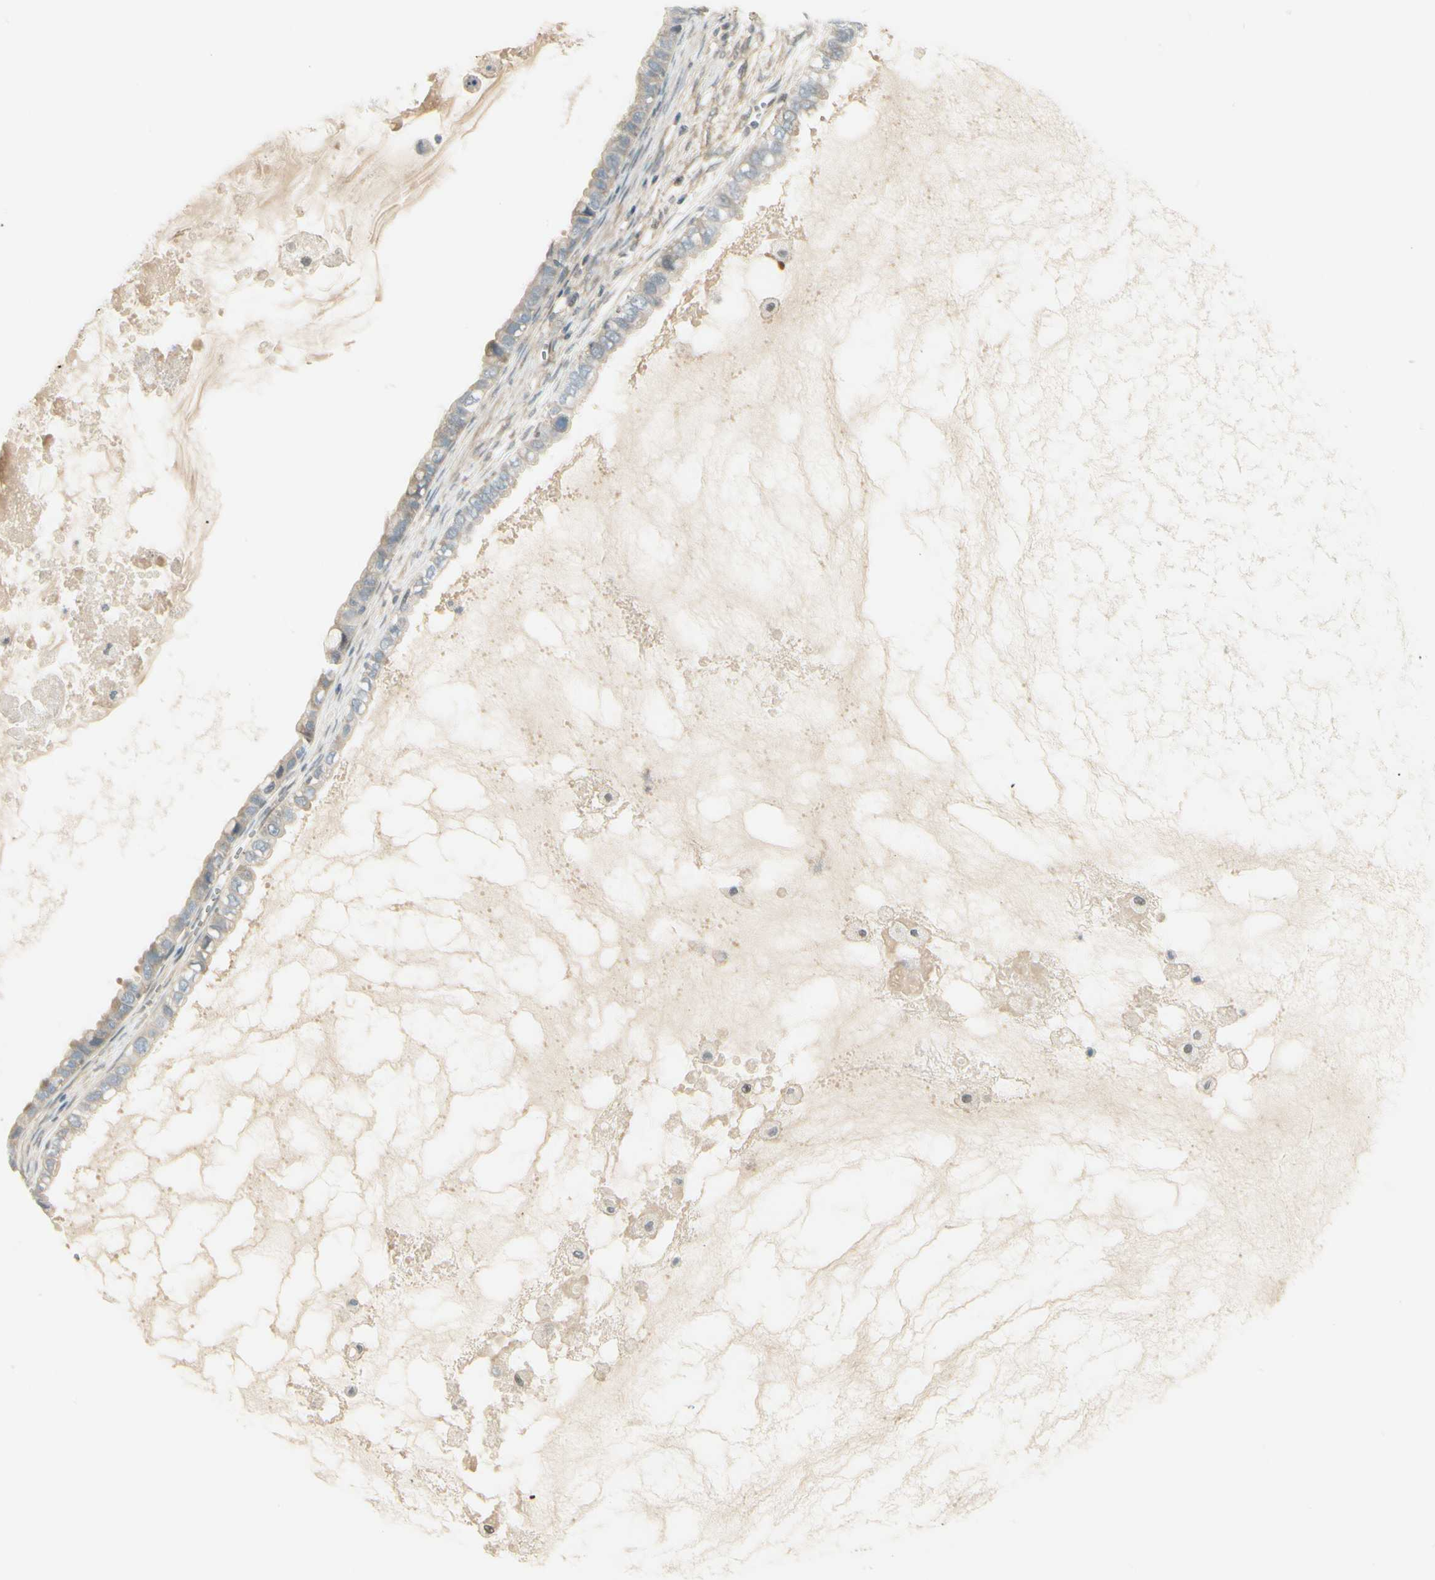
{"staining": {"intensity": "weak", "quantity": "<25%", "location": "cytoplasmic/membranous"}, "tissue": "ovarian cancer", "cell_type": "Tumor cells", "image_type": "cancer", "snomed": [{"axis": "morphology", "description": "Cystadenocarcinoma, mucinous, NOS"}, {"axis": "topography", "description": "Ovary"}], "caption": "Tumor cells are negative for brown protein staining in ovarian cancer (mucinous cystadenocarcinoma).", "gene": "EPHB3", "patient": {"sex": "female", "age": 80}}